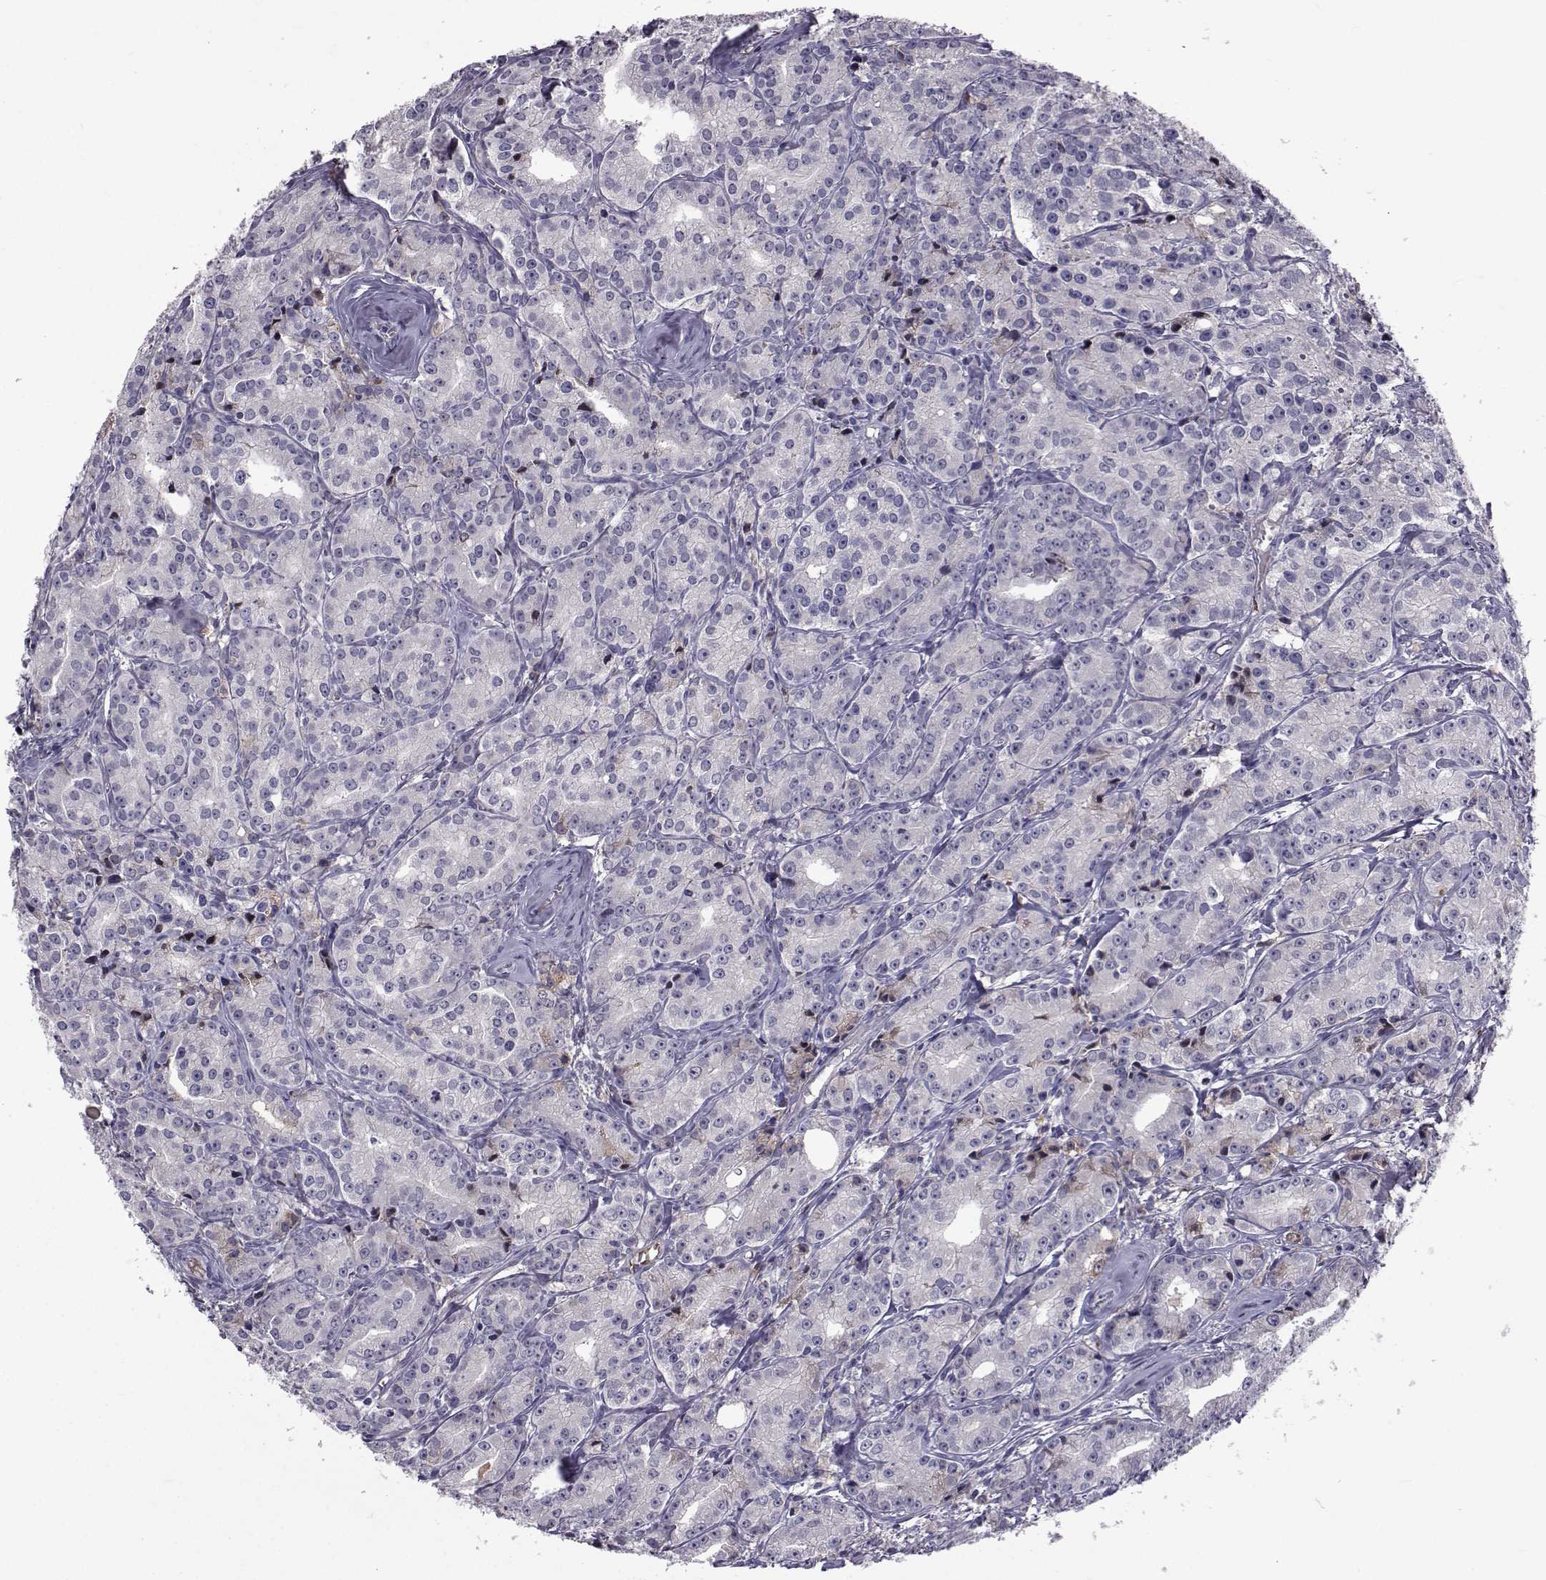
{"staining": {"intensity": "negative", "quantity": "none", "location": "none"}, "tissue": "prostate cancer", "cell_type": "Tumor cells", "image_type": "cancer", "snomed": [{"axis": "morphology", "description": "Adenocarcinoma, Medium grade"}, {"axis": "topography", "description": "Prostate"}], "caption": "Immunohistochemical staining of prostate medium-grade adenocarcinoma reveals no significant staining in tumor cells. The staining was performed using DAB to visualize the protein expression in brown, while the nuclei were stained in blue with hematoxylin (Magnification: 20x).", "gene": "TNFRSF11B", "patient": {"sex": "male", "age": 74}}